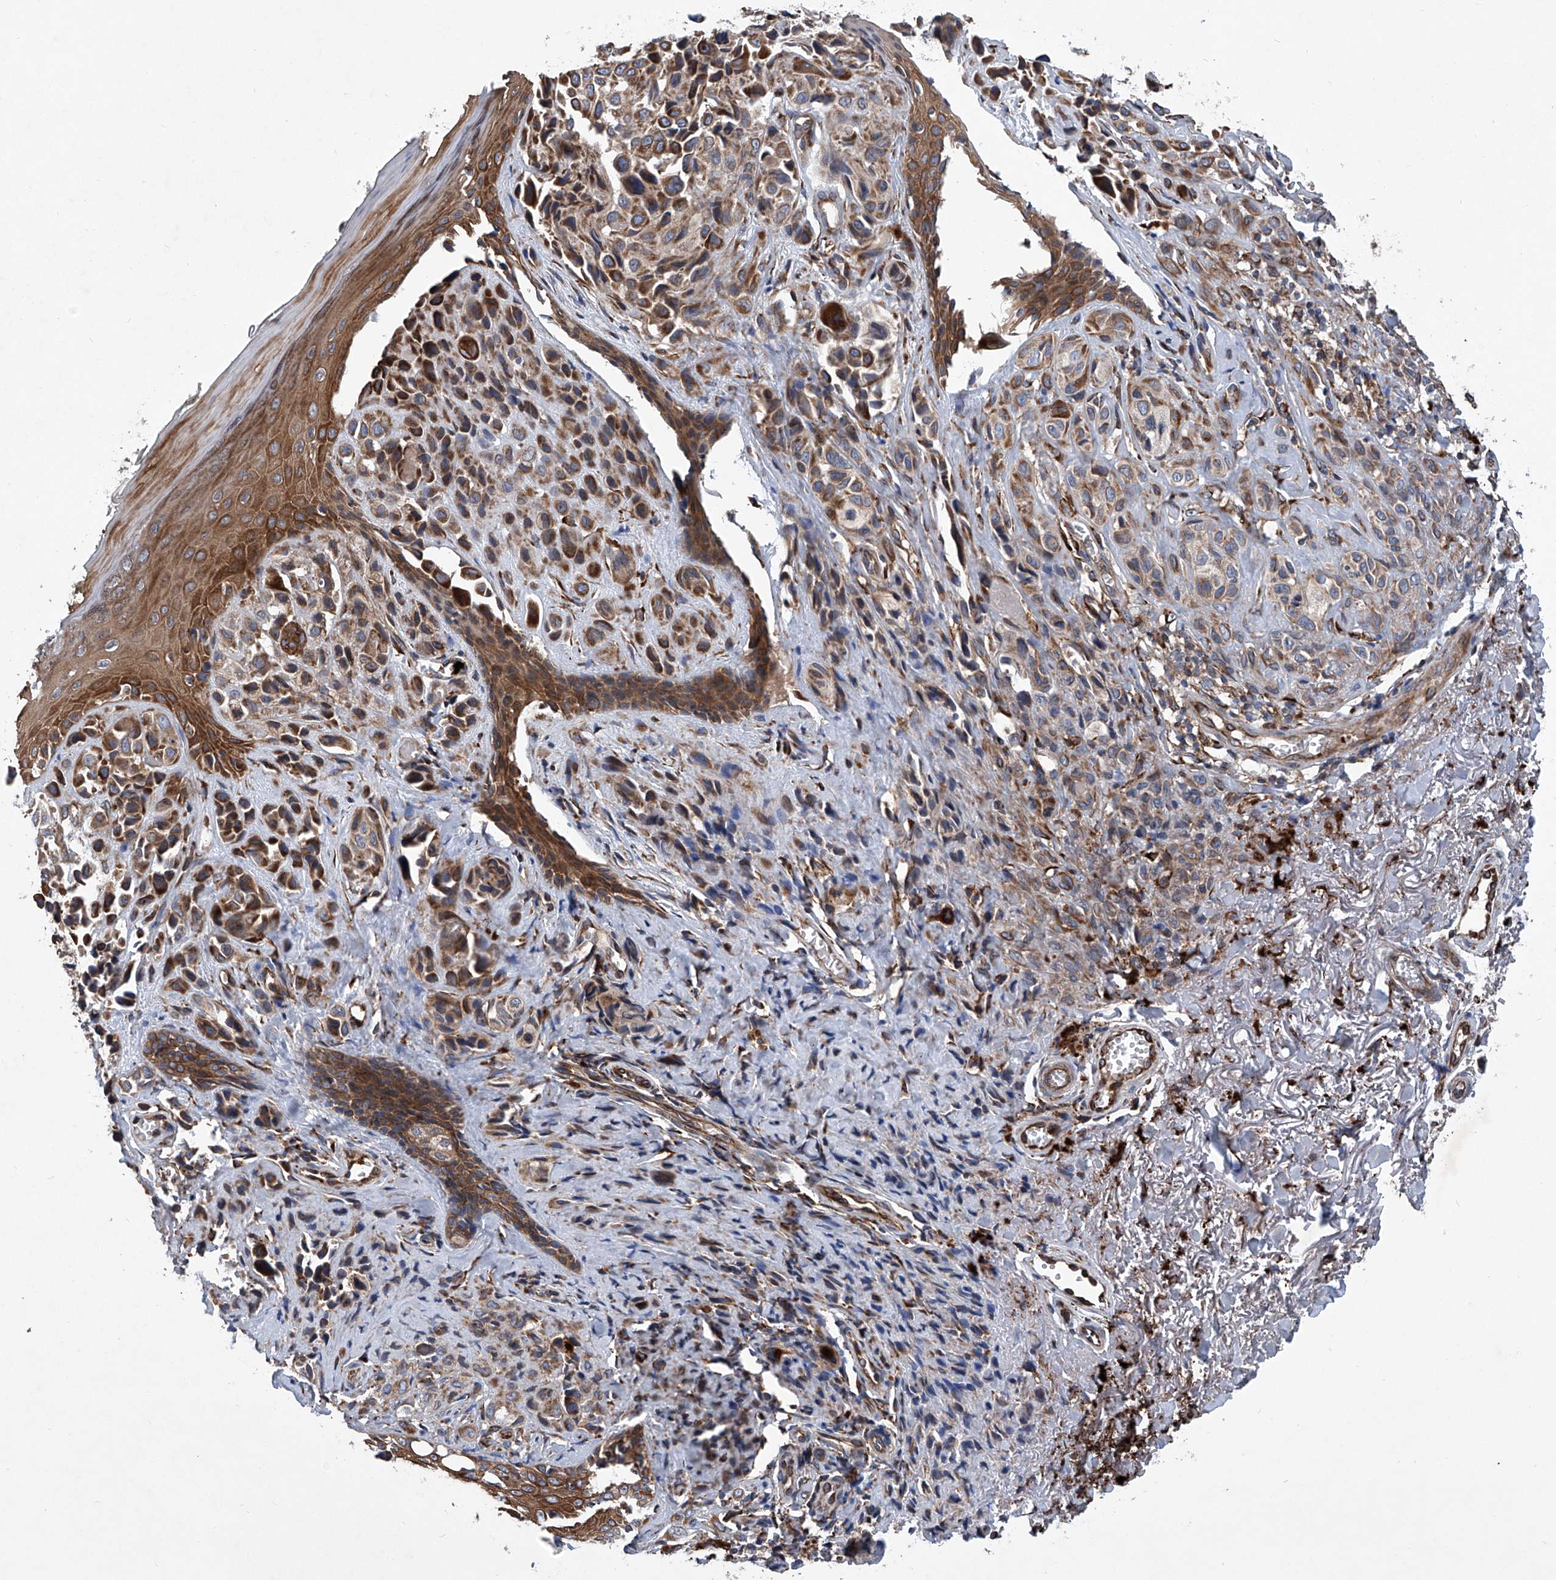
{"staining": {"intensity": "moderate", "quantity": ">75%", "location": "cytoplasmic/membranous"}, "tissue": "melanoma", "cell_type": "Tumor cells", "image_type": "cancer", "snomed": [{"axis": "morphology", "description": "Malignant melanoma, NOS"}, {"axis": "topography", "description": "Skin"}], "caption": "Malignant melanoma tissue displays moderate cytoplasmic/membranous expression in about >75% of tumor cells, visualized by immunohistochemistry. The protein is shown in brown color, while the nuclei are stained blue.", "gene": "ASCC3", "patient": {"sex": "female", "age": 58}}